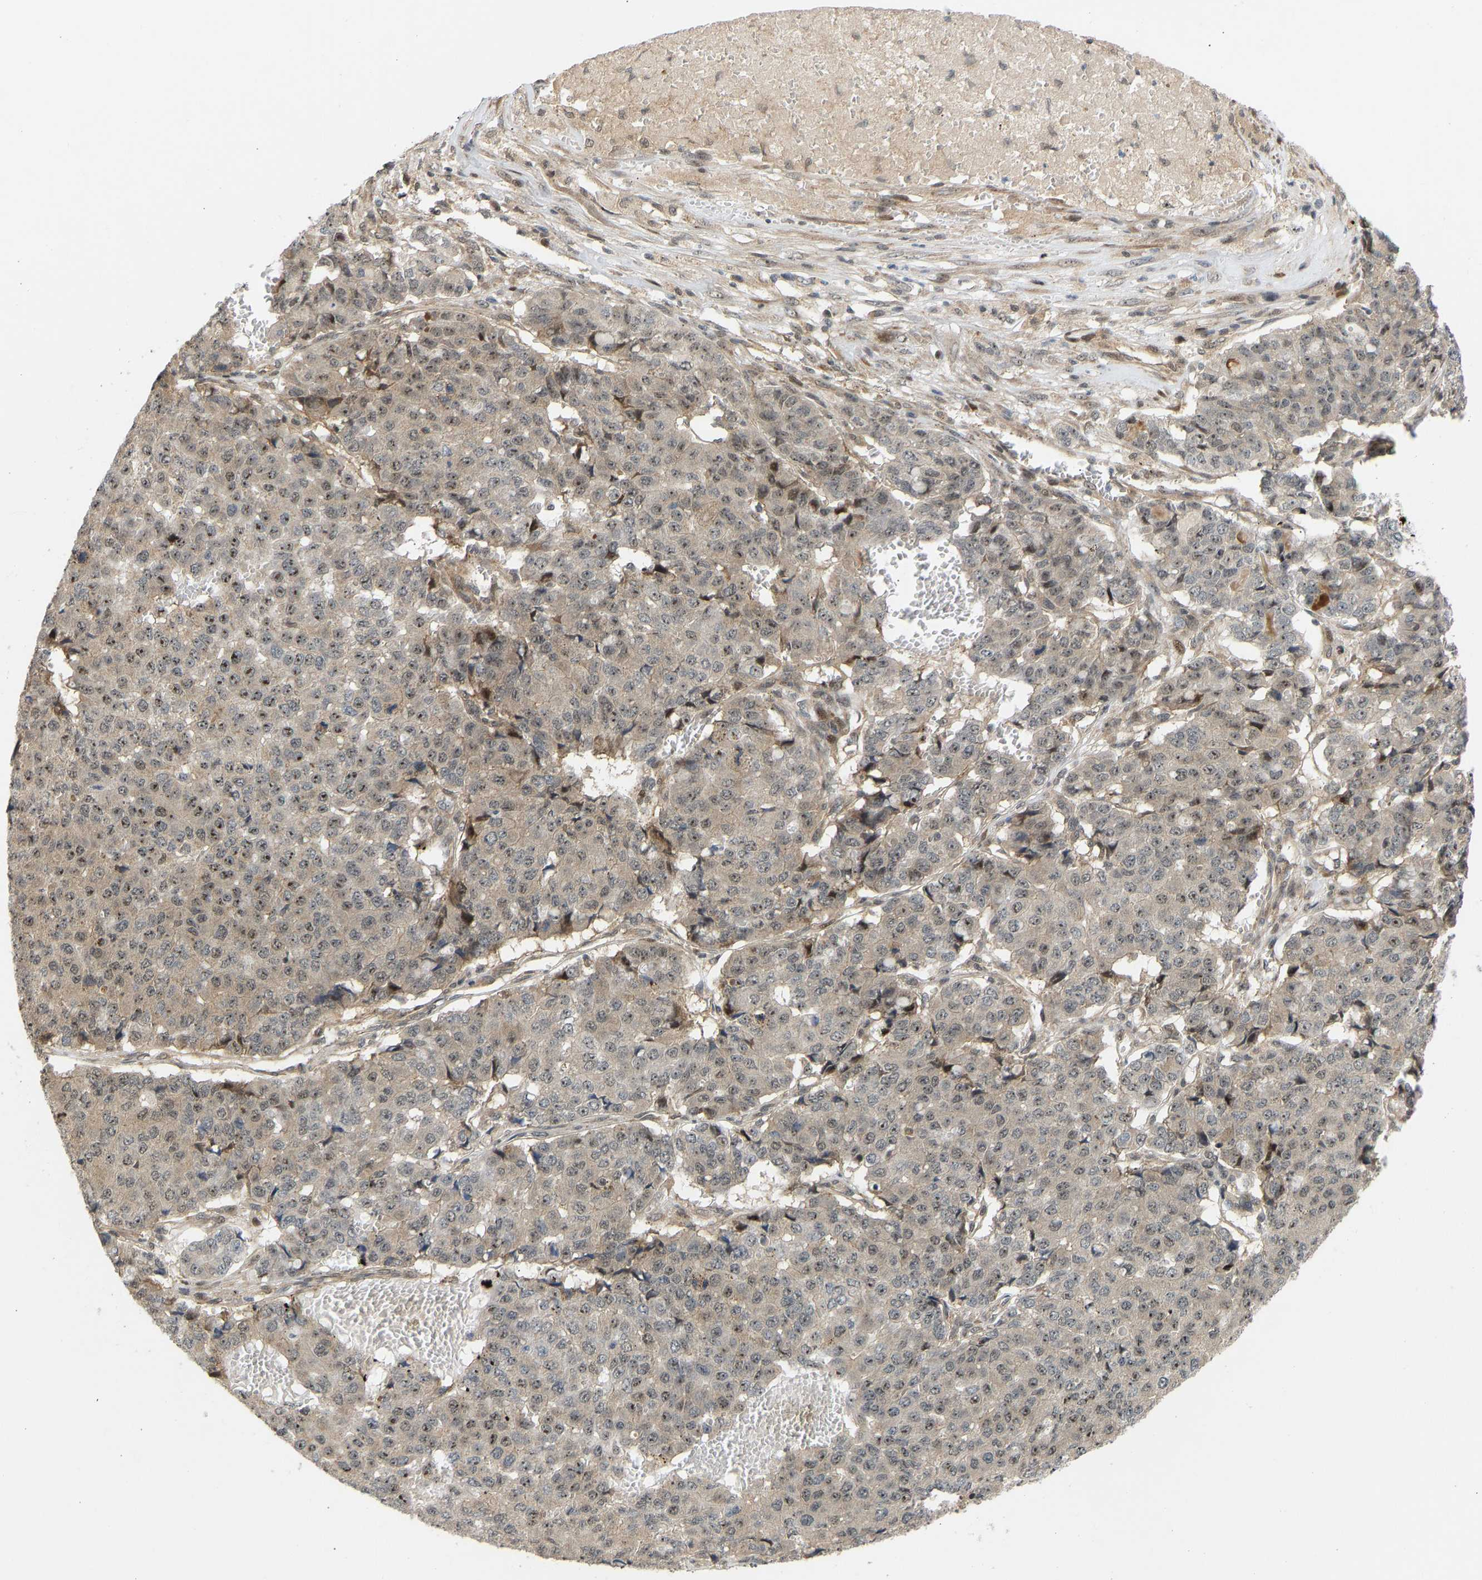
{"staining": {"intensity": "moderate", "quantity": ">75%", "location": "nuclear"}, "tissue": "pancreatic cancer", "cell_type": "Tumor cells", "image_type": "cancer", "snomed": [{"axis": "morphology", "description": "Adenocarcinoma, NOS"}, {"axis": "topography", "description": "Pancreas"}], "caption": "There is medium levels of moderate nuclear positivity in tumor cells of adenocarcinoma (pancreatic), as demonstrated by immunohistochemical staining (brown color).", "gene": "BAG1", "patient": {"sex": "male", "age": 50}}